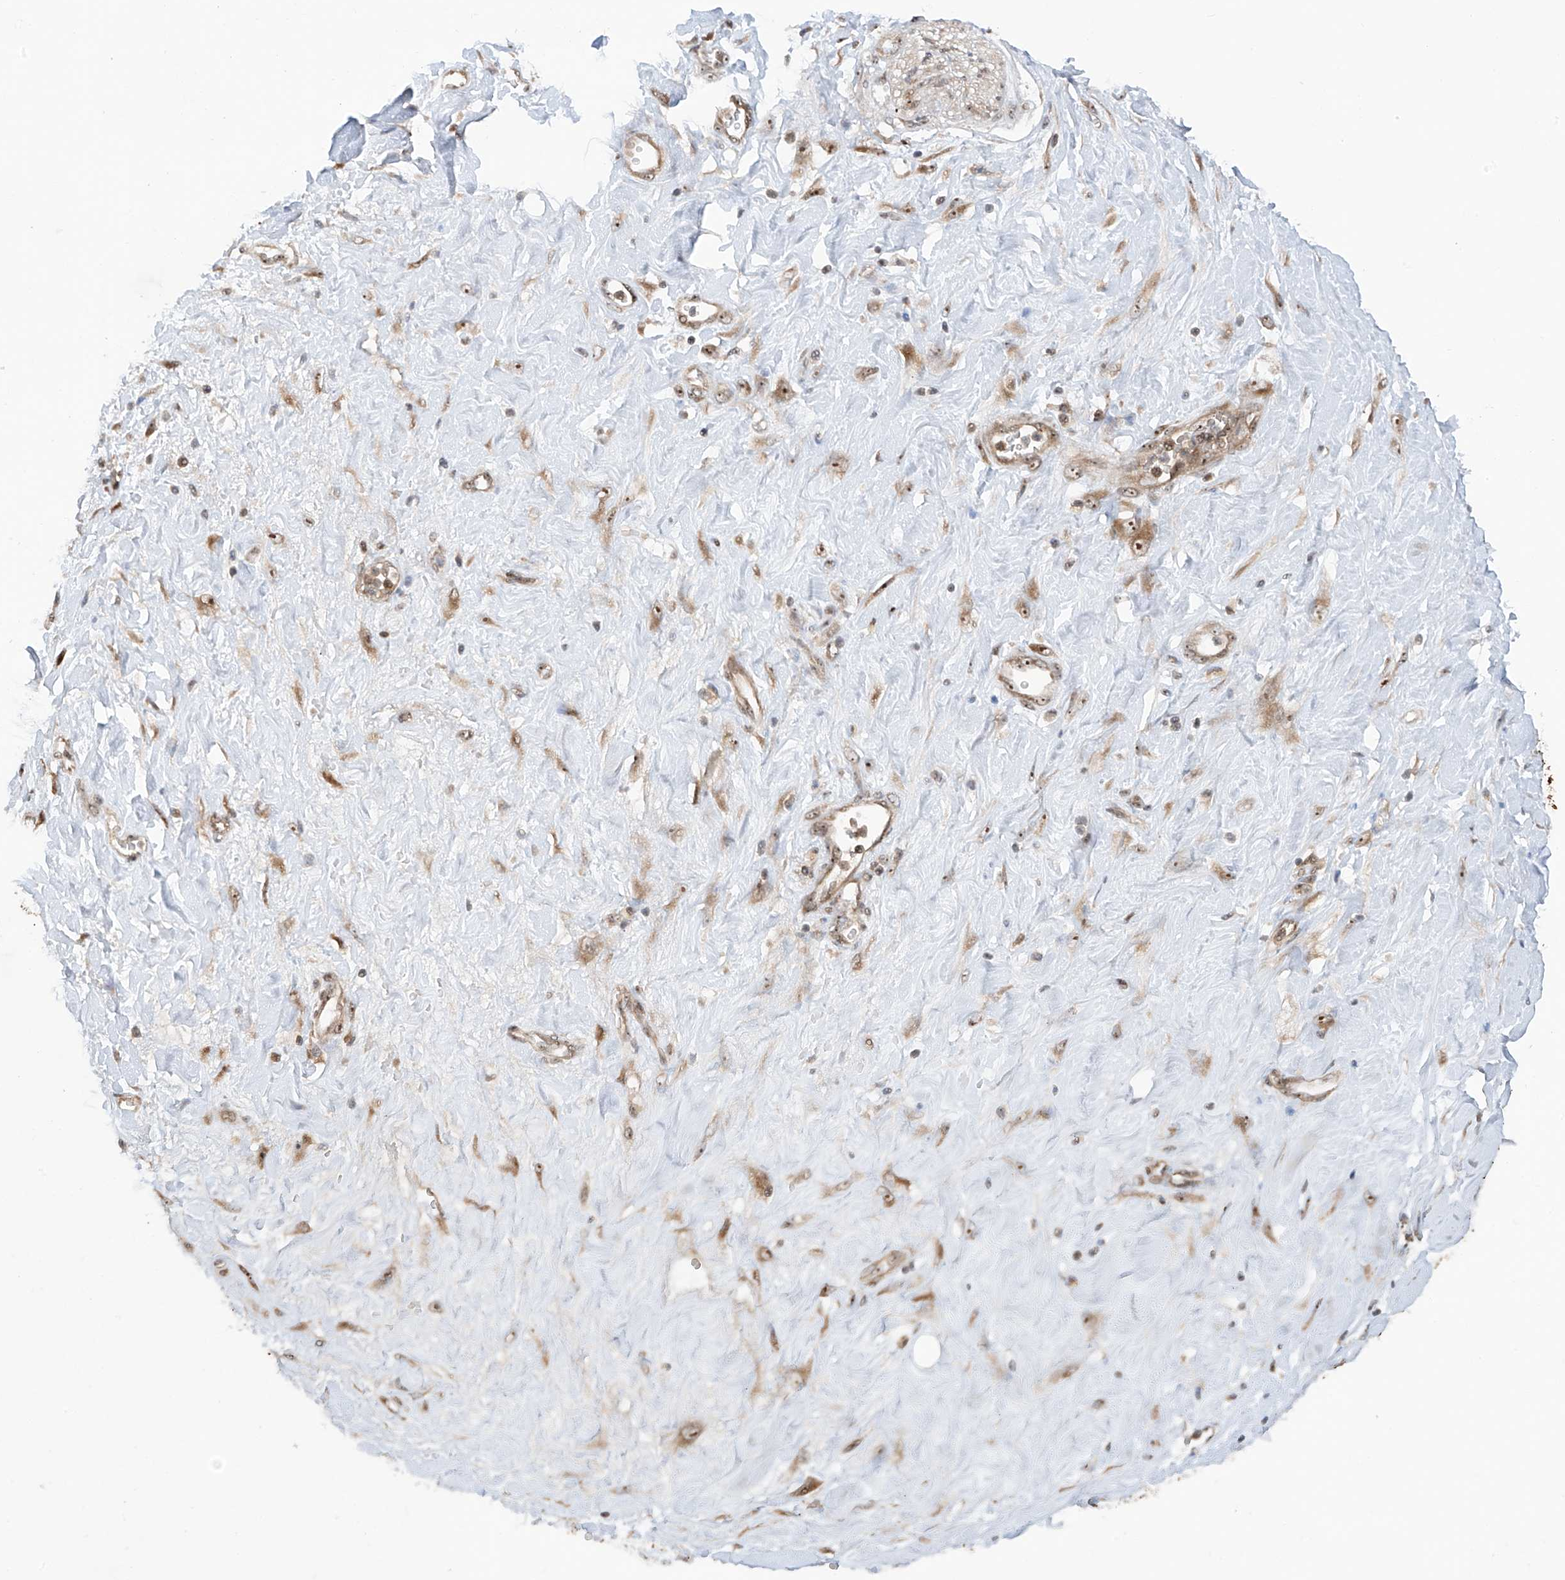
{"staining": {"intensity": "weak", "quantity": "<25%", "location": "cytoplasmic/membranous"}, "tissue": "adipose tissue", "cell_type": "Adipocytes", "image_type": "normal", "snomed": [{"axis": "morphology", "description": "Normal tissue, NOS"}, {"axis": "morphology", "description": "Adenocarcinoma, NOS"}, {"axis": "topography", "description": "Pancreas"}, {"axis": "topography", "description": "Peripheral nerve tissue"}], "caption": "This is a image of immunohistochemistry staining of unremarkable adipose tissue, which shows no positivity in adipocytes.", "gene": "C1orf131", "patient": {"sex": "male", "age": 59}}